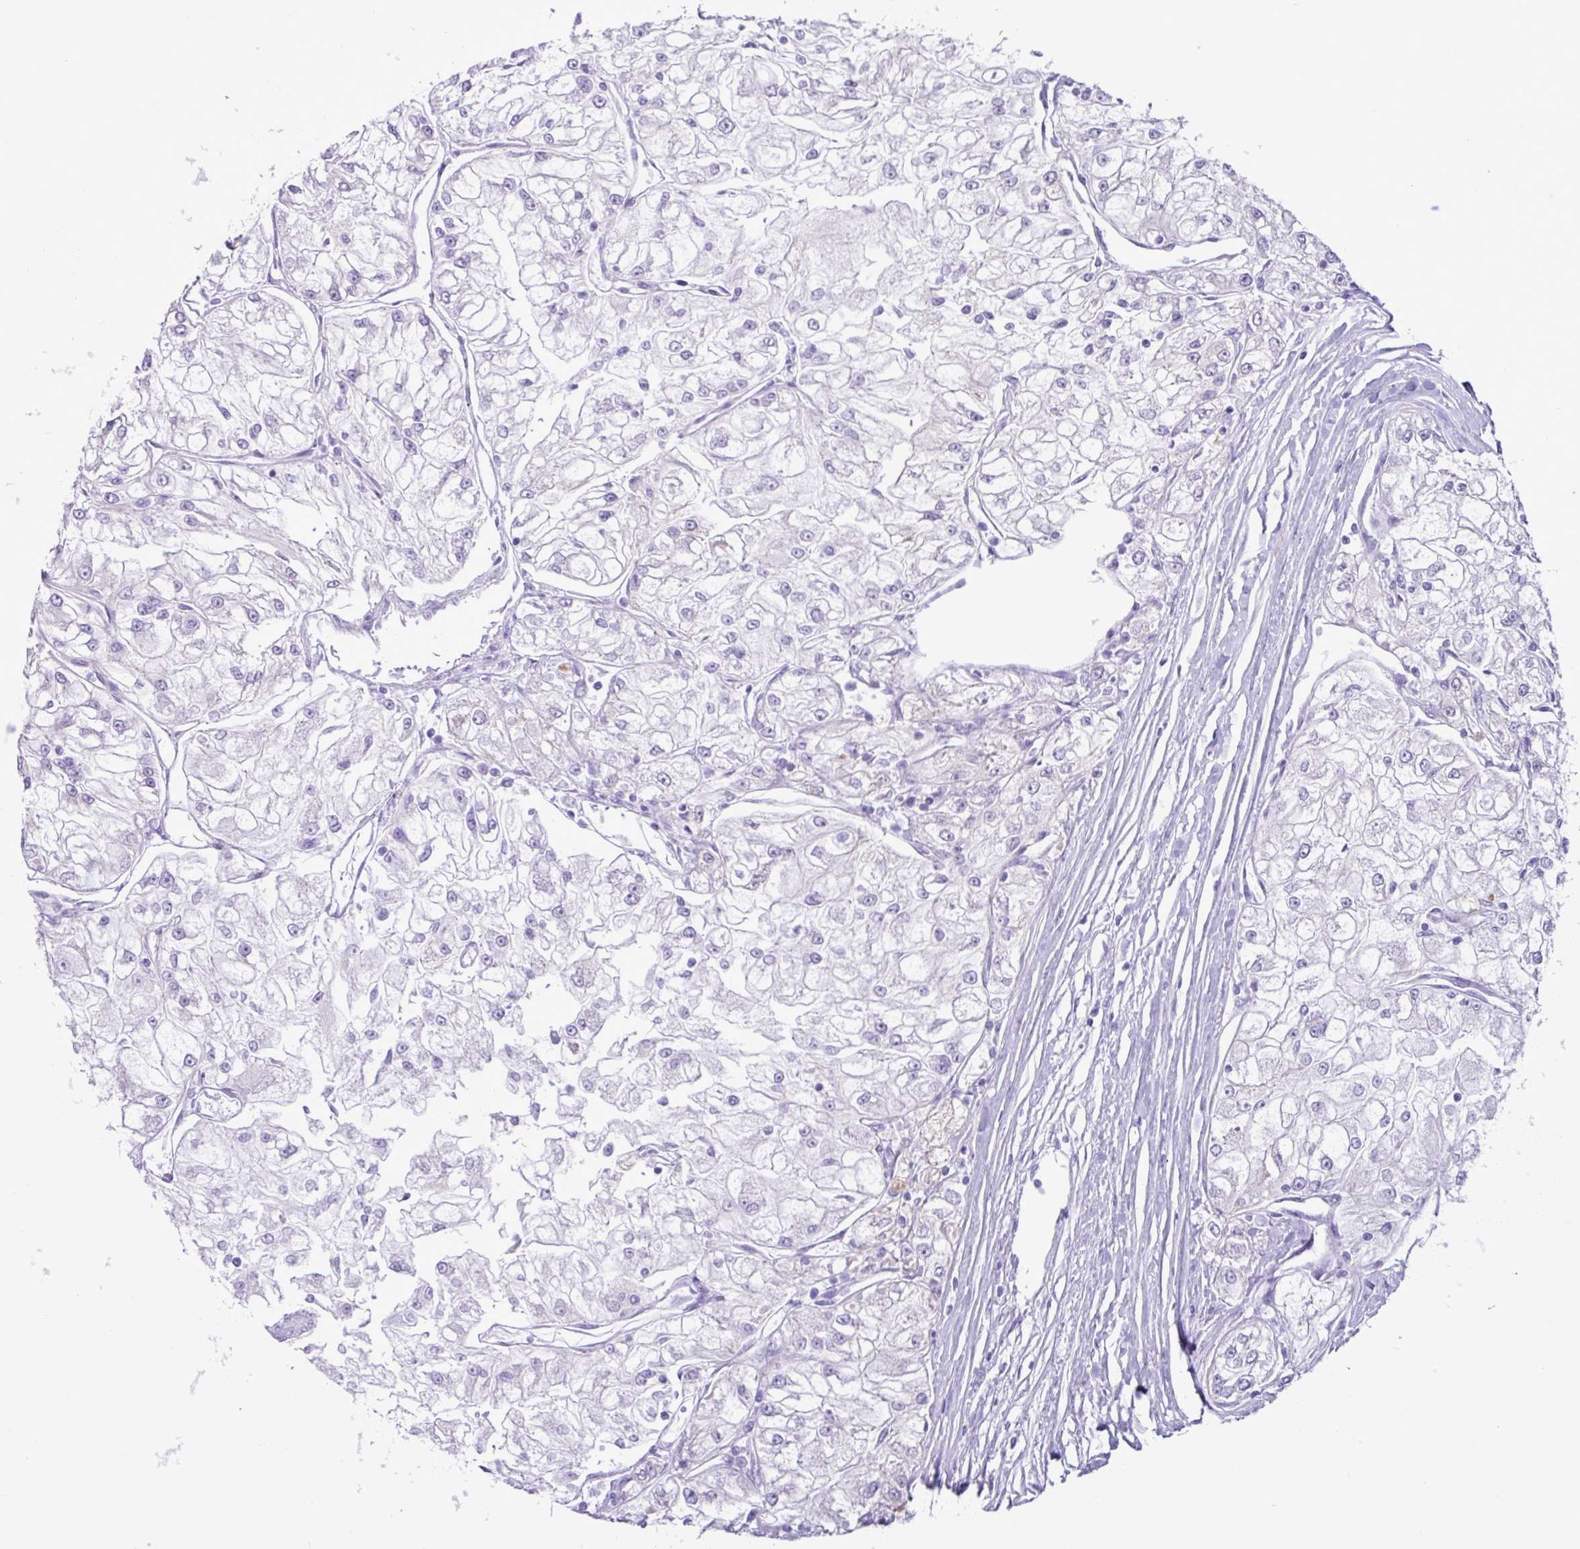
{"staining": {"intensity": "negative", "quantity": "none", "location": "none"}, "tissue": "renal cancer", "cell_type": "Tumor cells", "image_type": "cancer", "snomed": [{"axis": "morphology", "description": "Adenocarcinoma, NOS"}, {"axis": "topography", "description": "Kidney"}], "caption": "Tumor cells are negative for brown protein staining in renal cancer (adenocarcinoma).", "gene": "SLC38A1", "patient": {"sex": "female", "age": 72}}